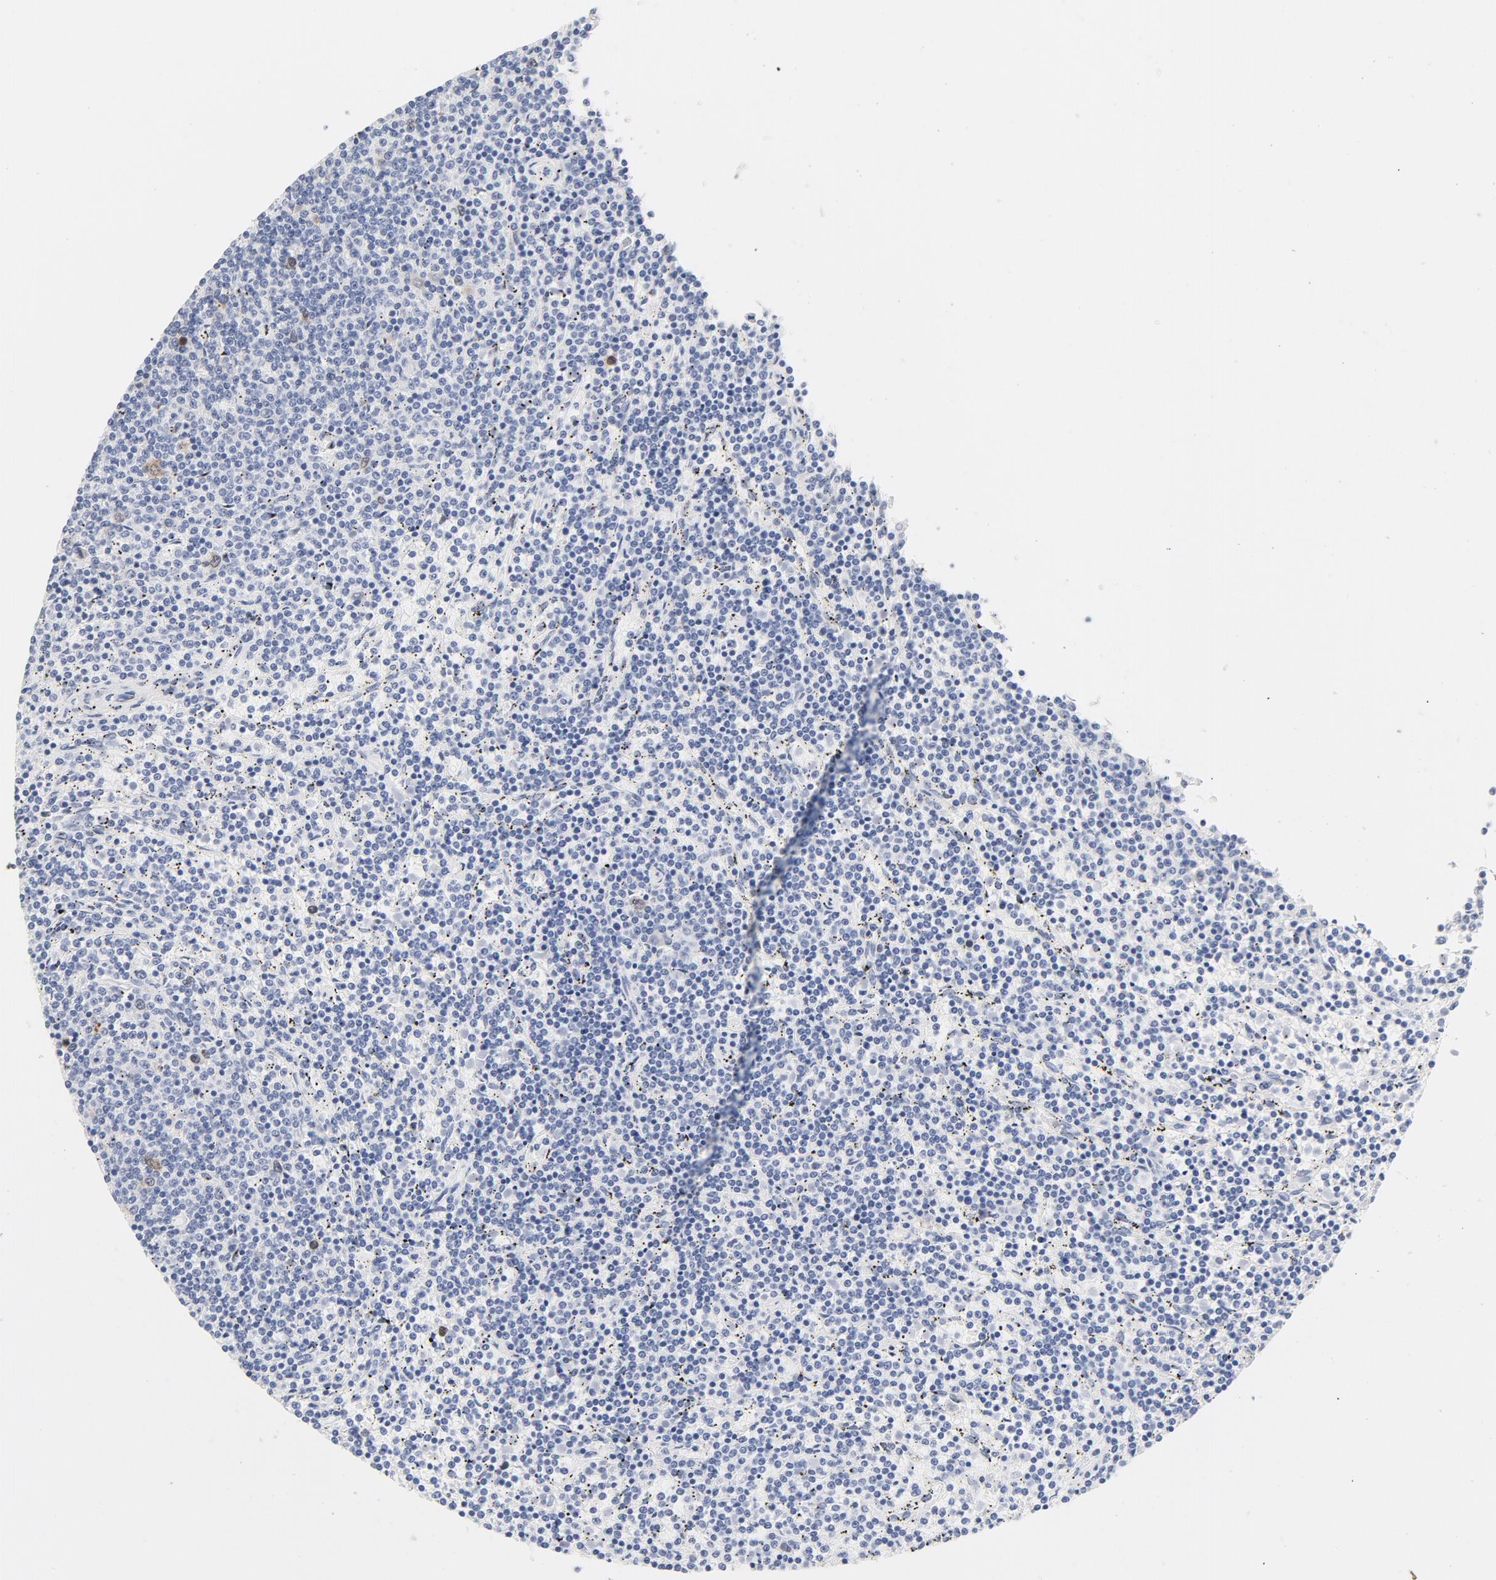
{"staining": {"intensity": "moderate", "quantity": "<25%", "location": "nuclear"}, "tissue": "lymphoma", "cell_type": "Tumor cells", "image_type": "cancer", "snomed": [{"axis": "morphology", "description": "Malignant lymphoma, non-Hodgkin's type, Low grade"}, {"axis": "topography", "description": "Spleen"}], "caption": "Protein staining of low-grade malignant lymphoma, non-Hodgkin's type tissue demonstrates moderate nuclear staining in about <25% of tumor cells.", "gene": "CDC20", "patient": {"sex": "female", "age": 50}}